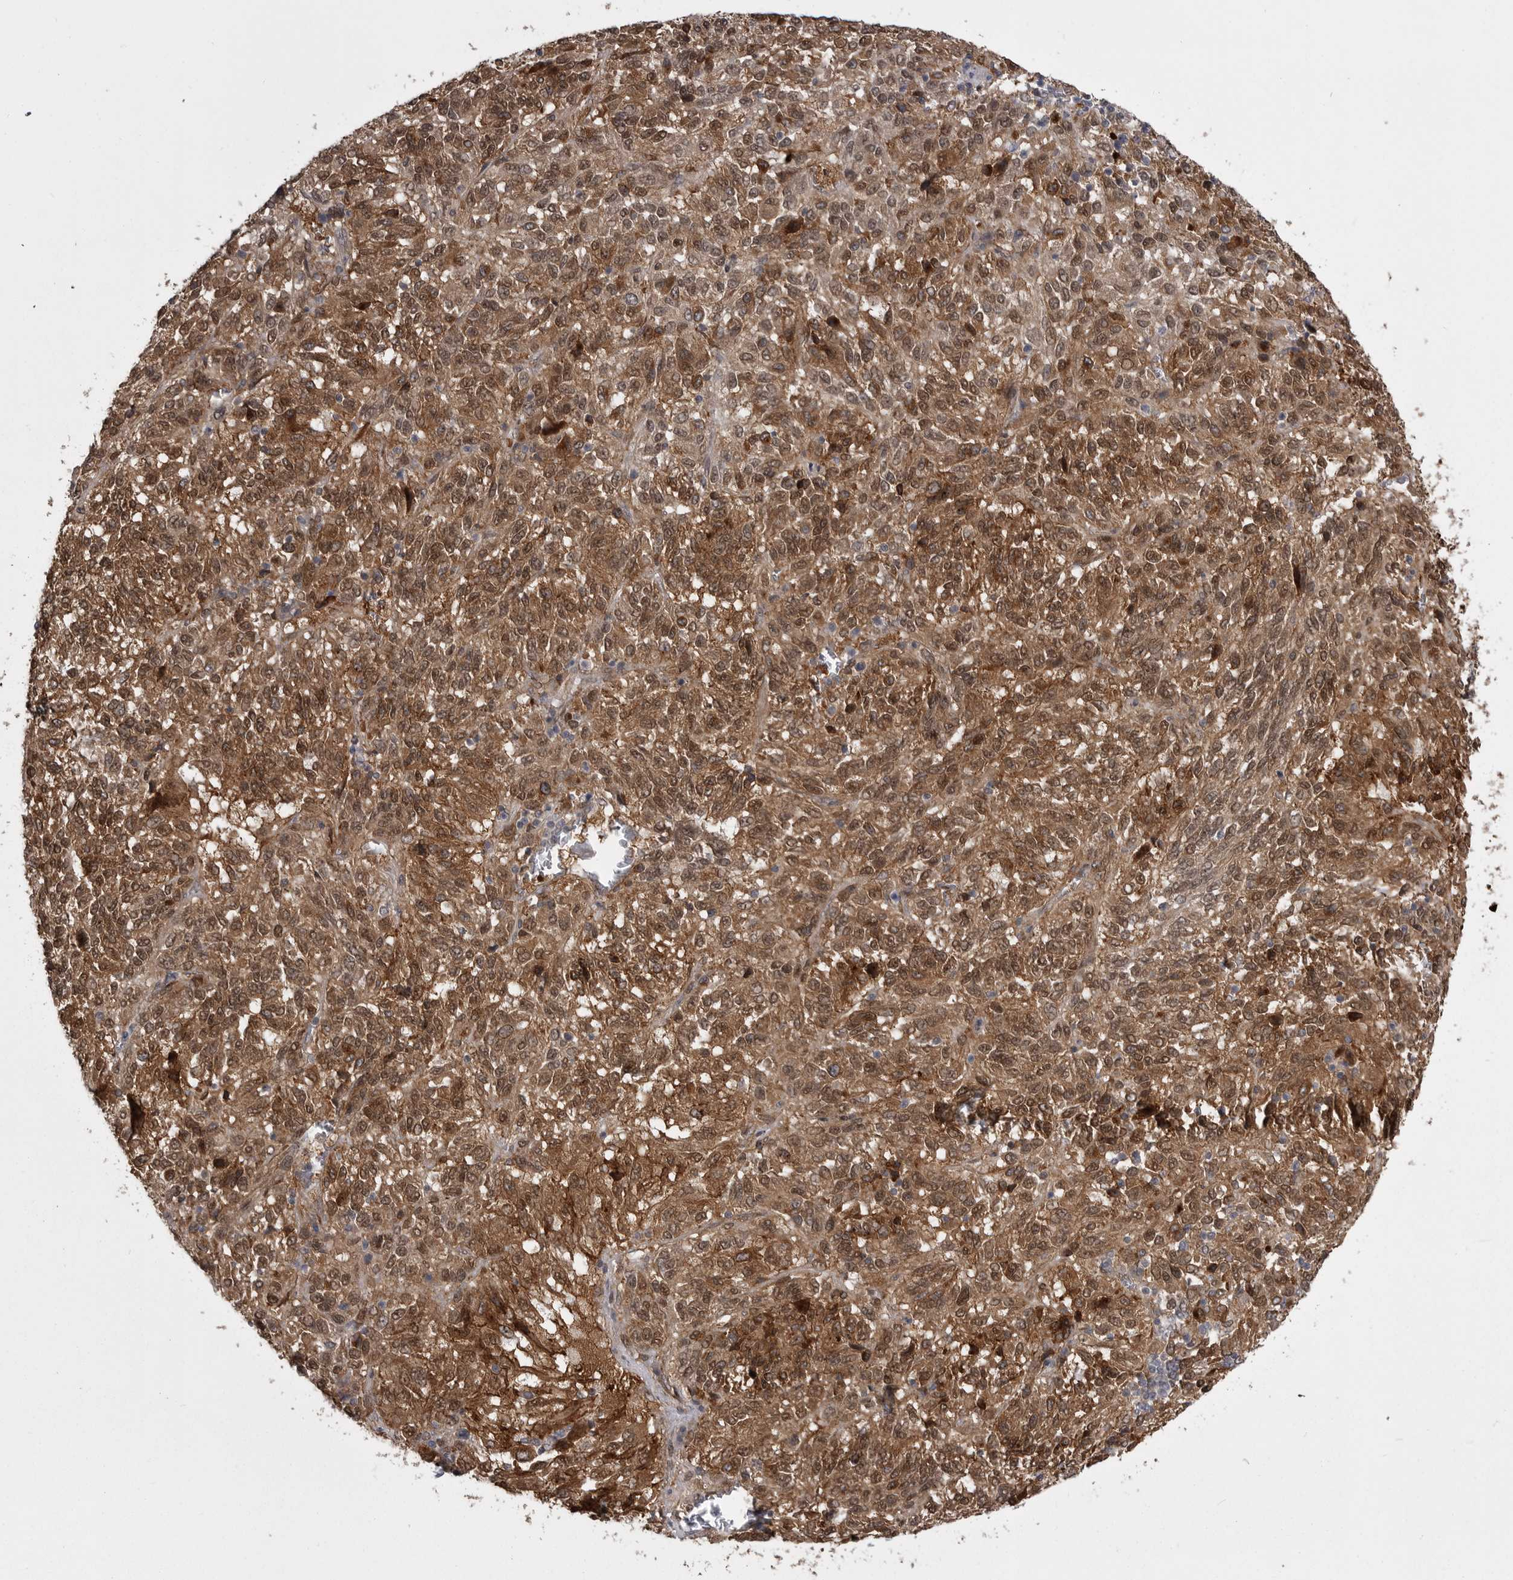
{"staining": {"intensity": "moderate", "quantity": ">75%", "location": "cytoplasmic/membranous,nuclear"}, "tissue": "melanoma", "cell_type": "Tumor cells", "image_type": "cancer", "snomed": [{"axis": "morphology", "description": "Malignant melanoma, Metastatic site"}, {"axis": "topography", "description": "Lung"}], "caption": "This micrograph shows IHC staining of melanoma, with medium moderate cytoplasmic/membranous and nuclear expression in approximately >75% of tumor cells.", "gene": "ABL1", "patient": {"sex": "male", "age": 64}}